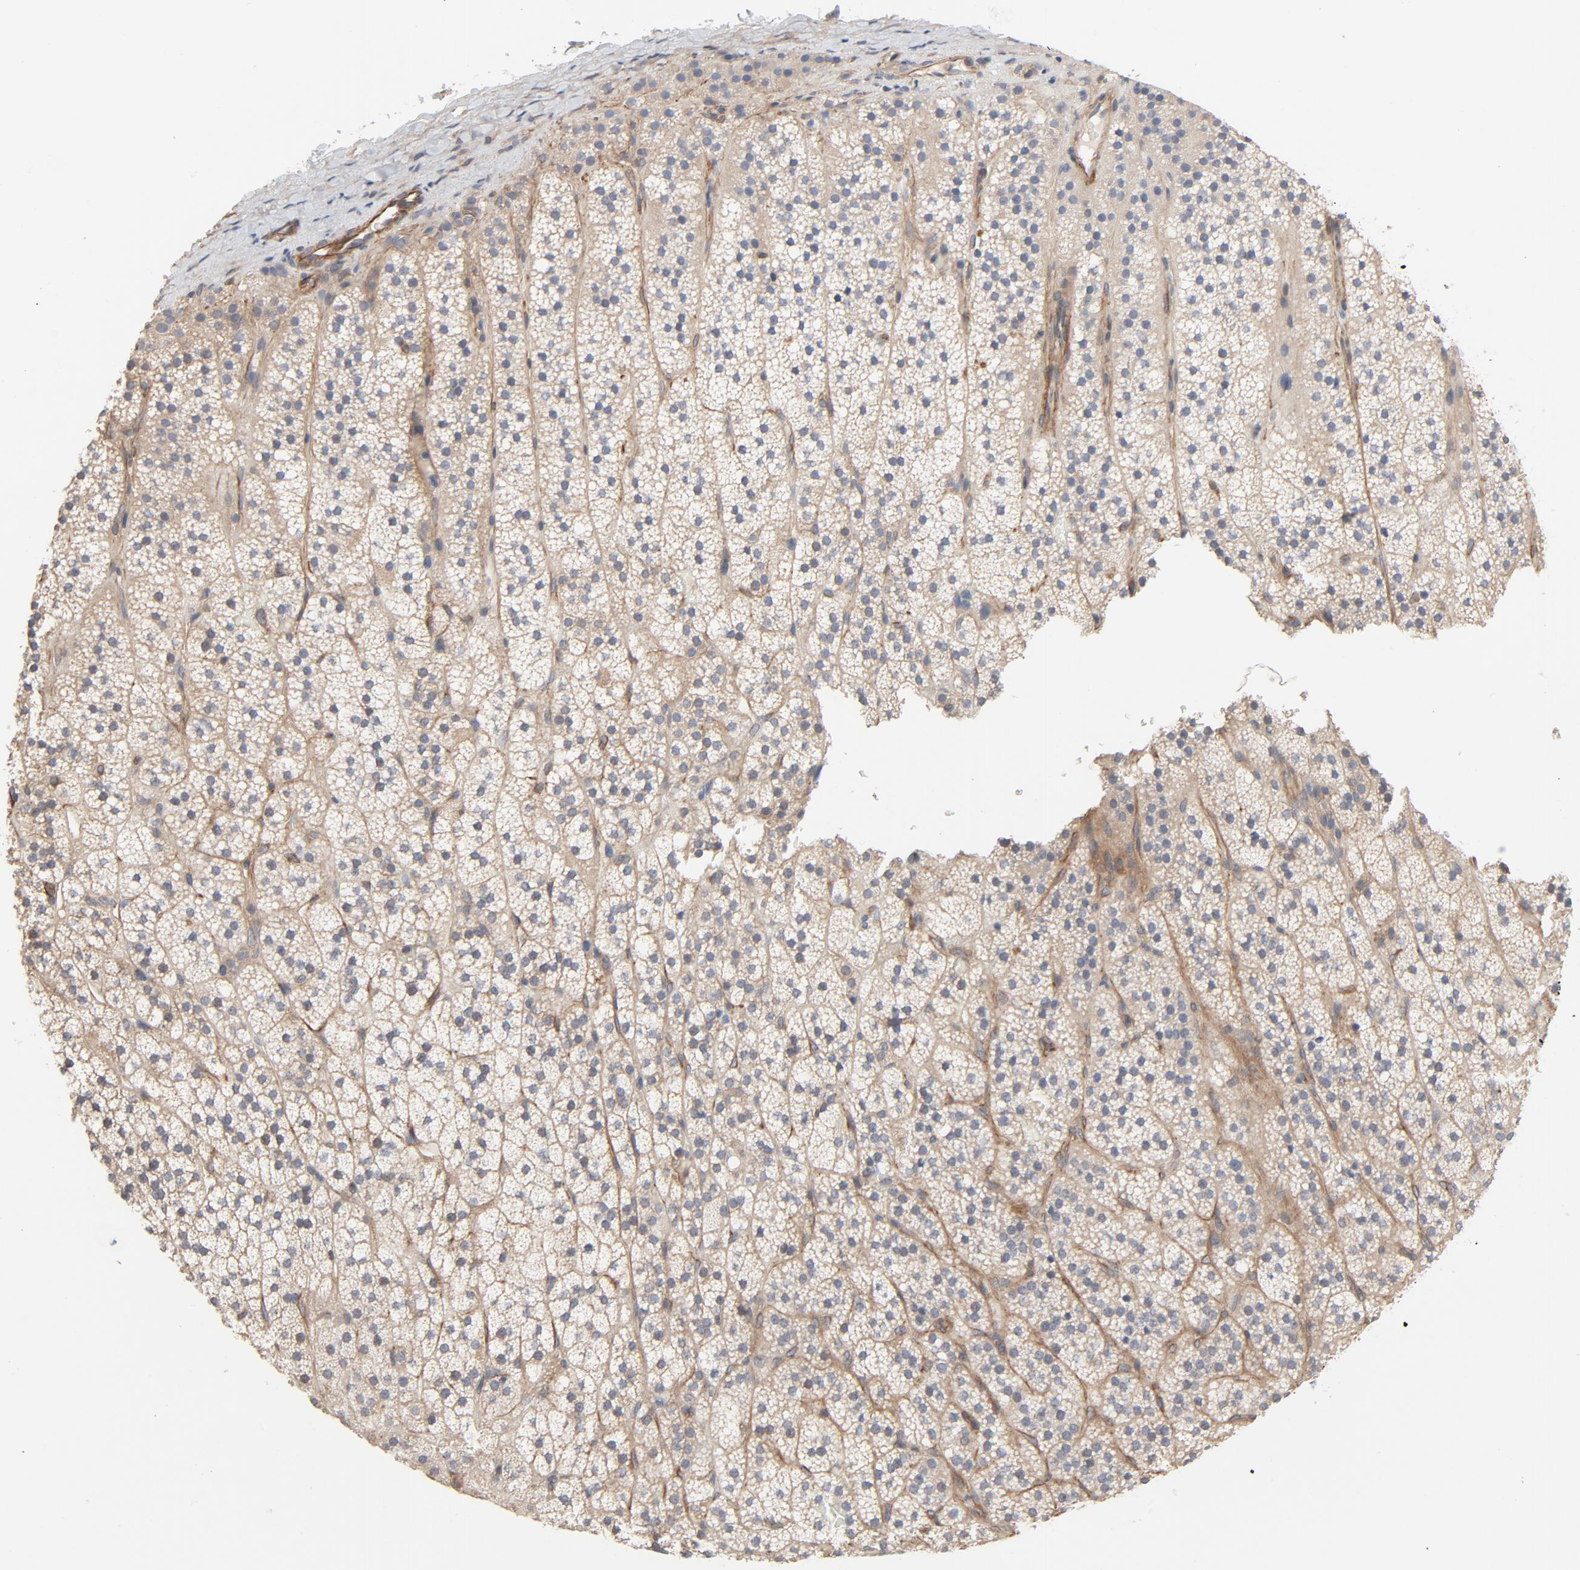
{"staining": {"intensity": "moderate", "quantity": ">75%", "location": "cytoplasmic/membranous"}, "tissue": "adrenal gland", "cell_type": "Glandular cells", "image_type": "normal", "snomed": [{"axis": "morphology", "description": "Normal tissue, NOS"}, {"axis": "topography", "description": "Adrenal gland"}], "caption": "Moderate cytoplasmic/membranous staining is present in approximately >75% of glandular cells in benign adrenal gland.", "gene": "TRIOBP", "patient": {"sex": "male", "age": 35}}